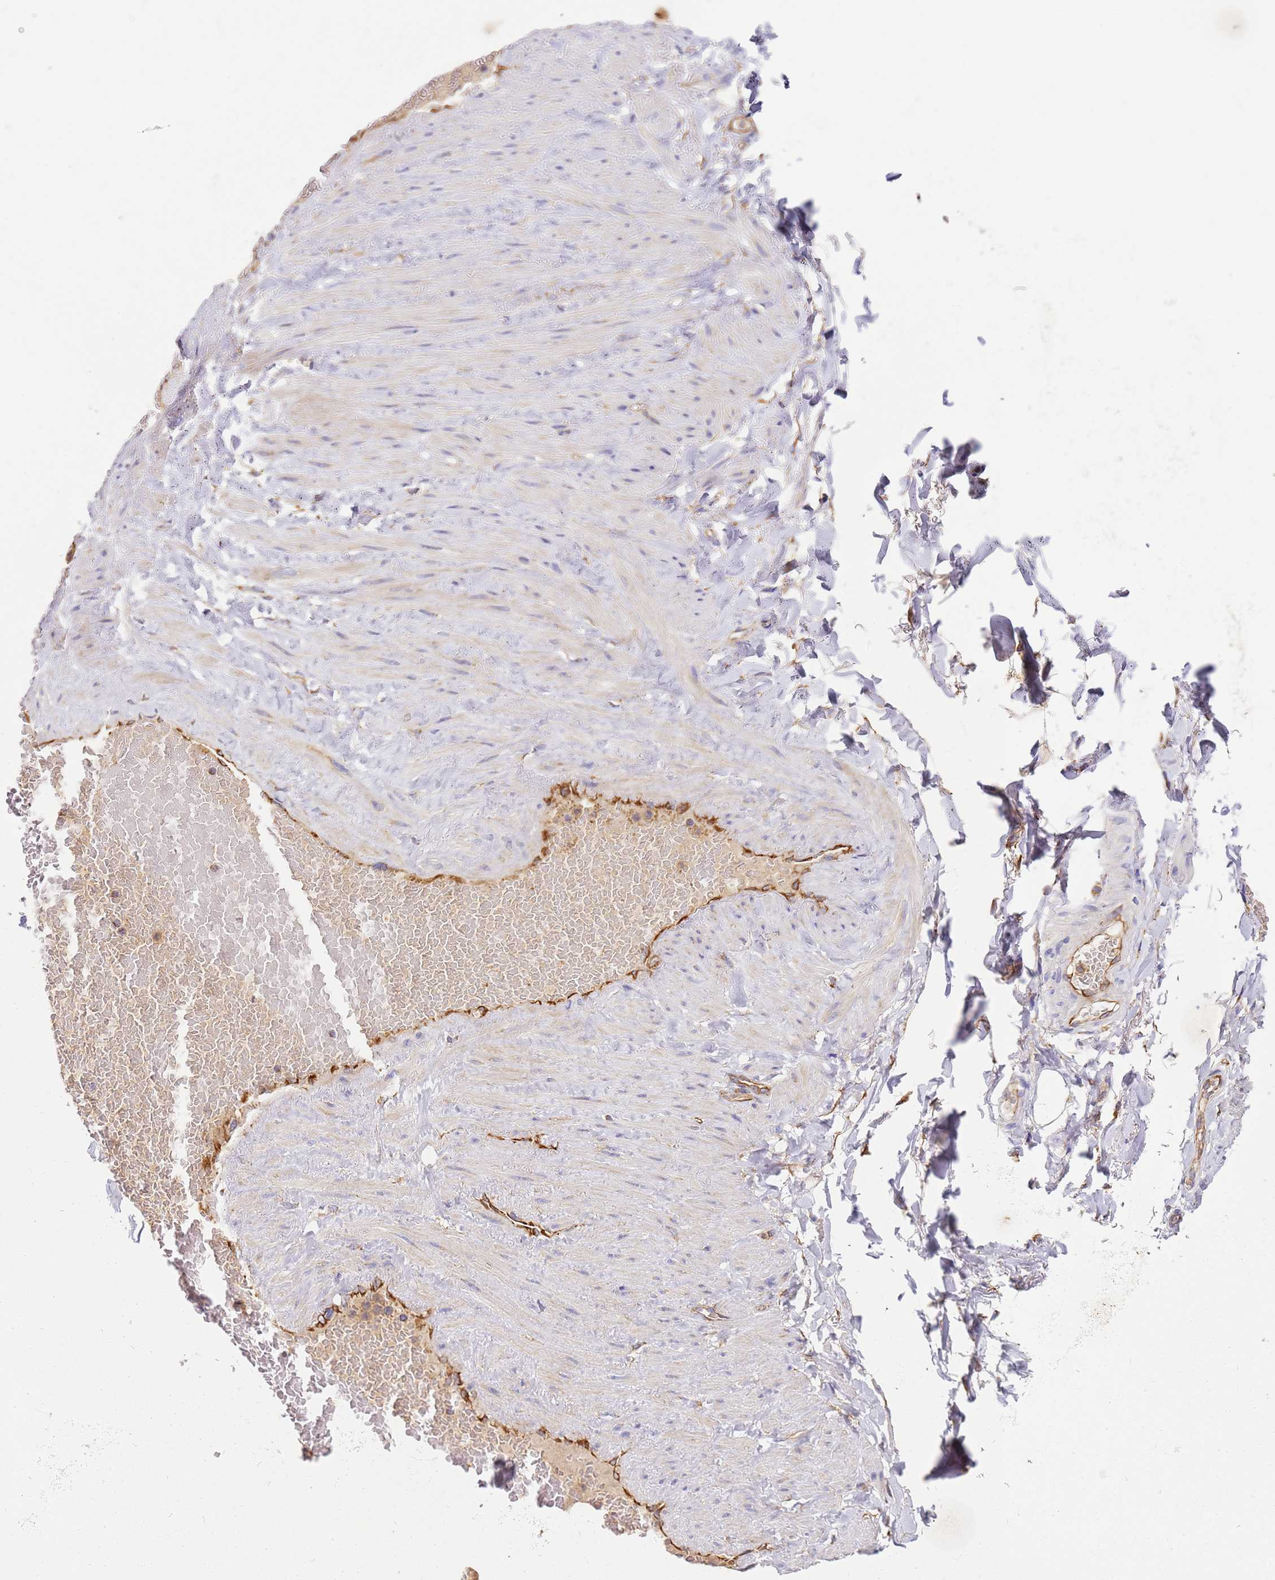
{"staining": {"intensity": "moderate", "quantity": "<25%", "location": "cytoplasmic/membranous"}, "tissue": "soft tissue", "cell_type": "Chondrocytes", "image_type": "normal", "snomed": [{"axis": "morphology", "description": "Normal tissue, NOS"}, {"axis": "topography", "description": "Soft tissue"}, {"axis": "topography", "description": "Vascular tissue"}], "caption": "Soft tissue stained with DAB IHC exhibits low levels of moderate cytoplasmic/membranous staining in about <25% of chondrocytes. The protein is shown in brown color, while the nuclei are stained blue.", "gene": "MRPL20", "patient": {"sex": "male", "age": 54}}